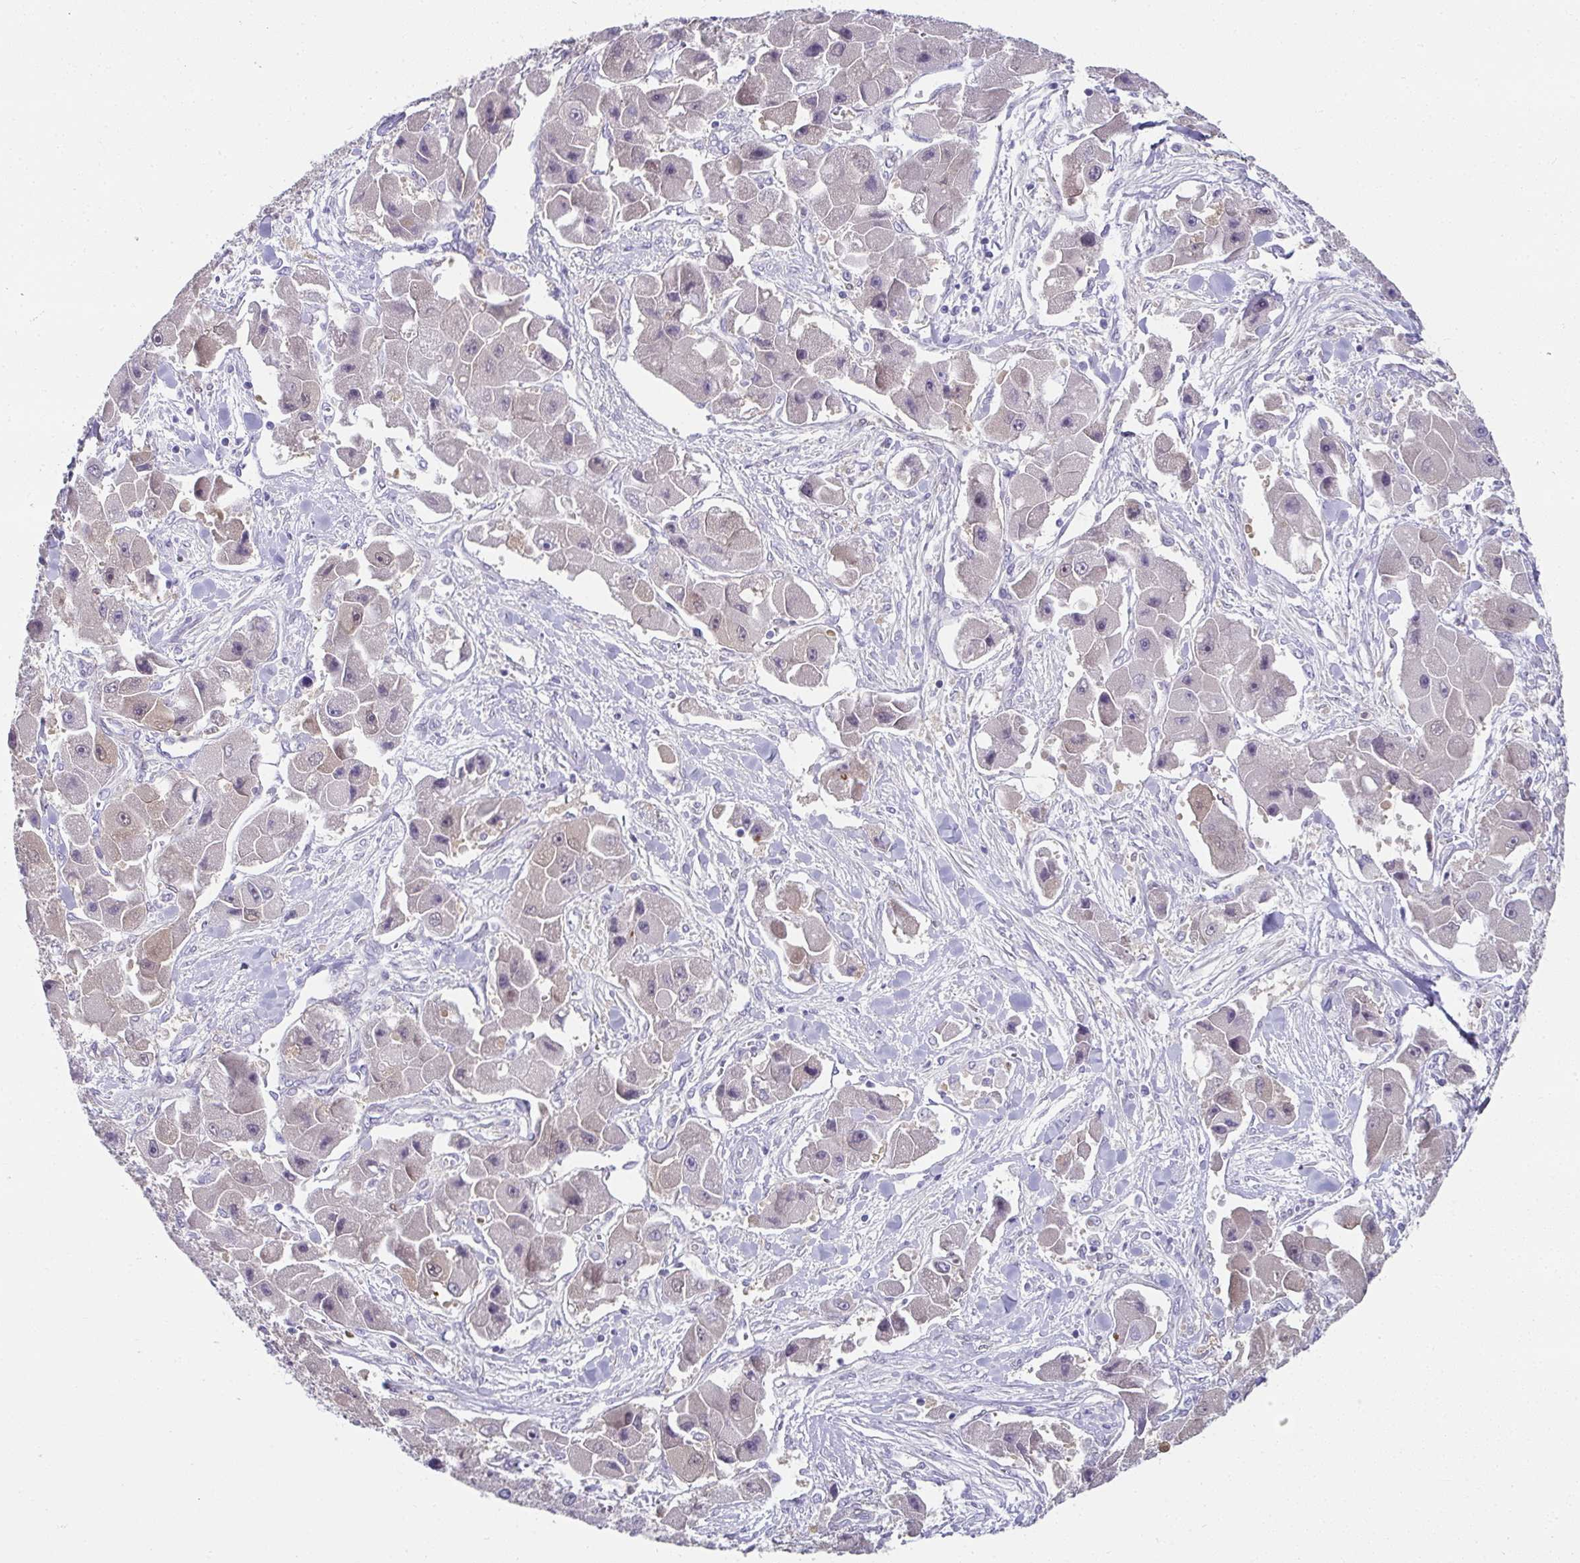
{"staining": {"intensity": "negative", "quantity": "none", "location": "none"}, "tissue": "liver cancer", "cell_type": "Tumor cells", "image_type": "cancer", "snomed": [{"axis": "morphology", "description": "Carcinoma, Hepatocellular, NOS"}, {"axis": "topography", "description": "Liver"}], "caption": "Immunohistochemistry (IHC) of human liver cancer (hepatocellular carcinoma) exhibits no expression in tumor cells.", "gene": "RBP1", "patient": {"sex": "male", "age": 24}}